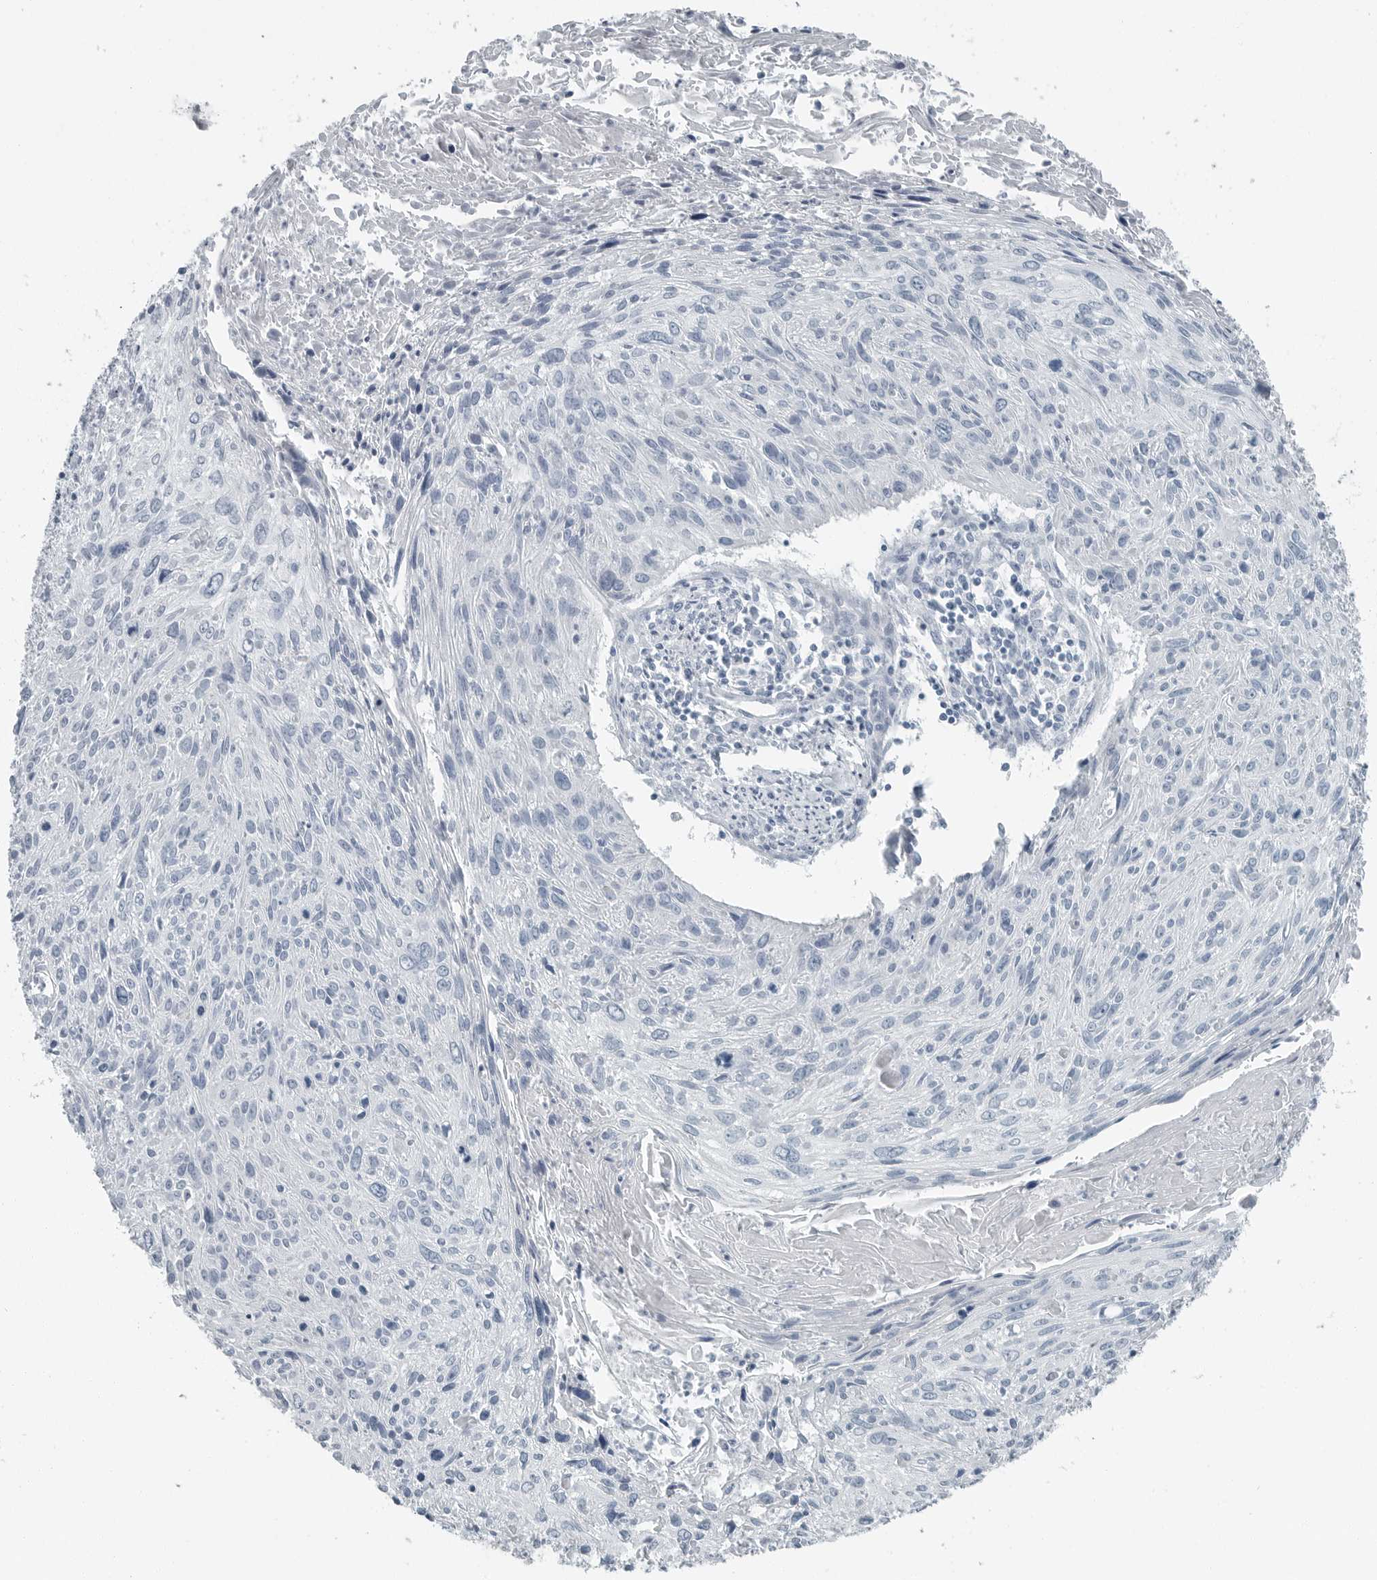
{"staining": {"intensity": "negative", "quantity": "none", "location": "none"}, "tissue": "cervical cancer", "cell_type": "Tumor cells", "image_type": "cancer", "snomed": [{"axis": "morphology", "description": "Squamous cell carcinoma, NOS"}, {"axis": "topography", "description": "Cervix"}], "caption": "Immunohistochemistry (IHC) histopathology image of neoplastic tissue: human cervical cancer stained with DAB (3,3'-diaminobenzidine) shows no significant protein staining in tumor cells.", "gene": "ZPBP2", "patient": {"sex": "female", "age": 51}}